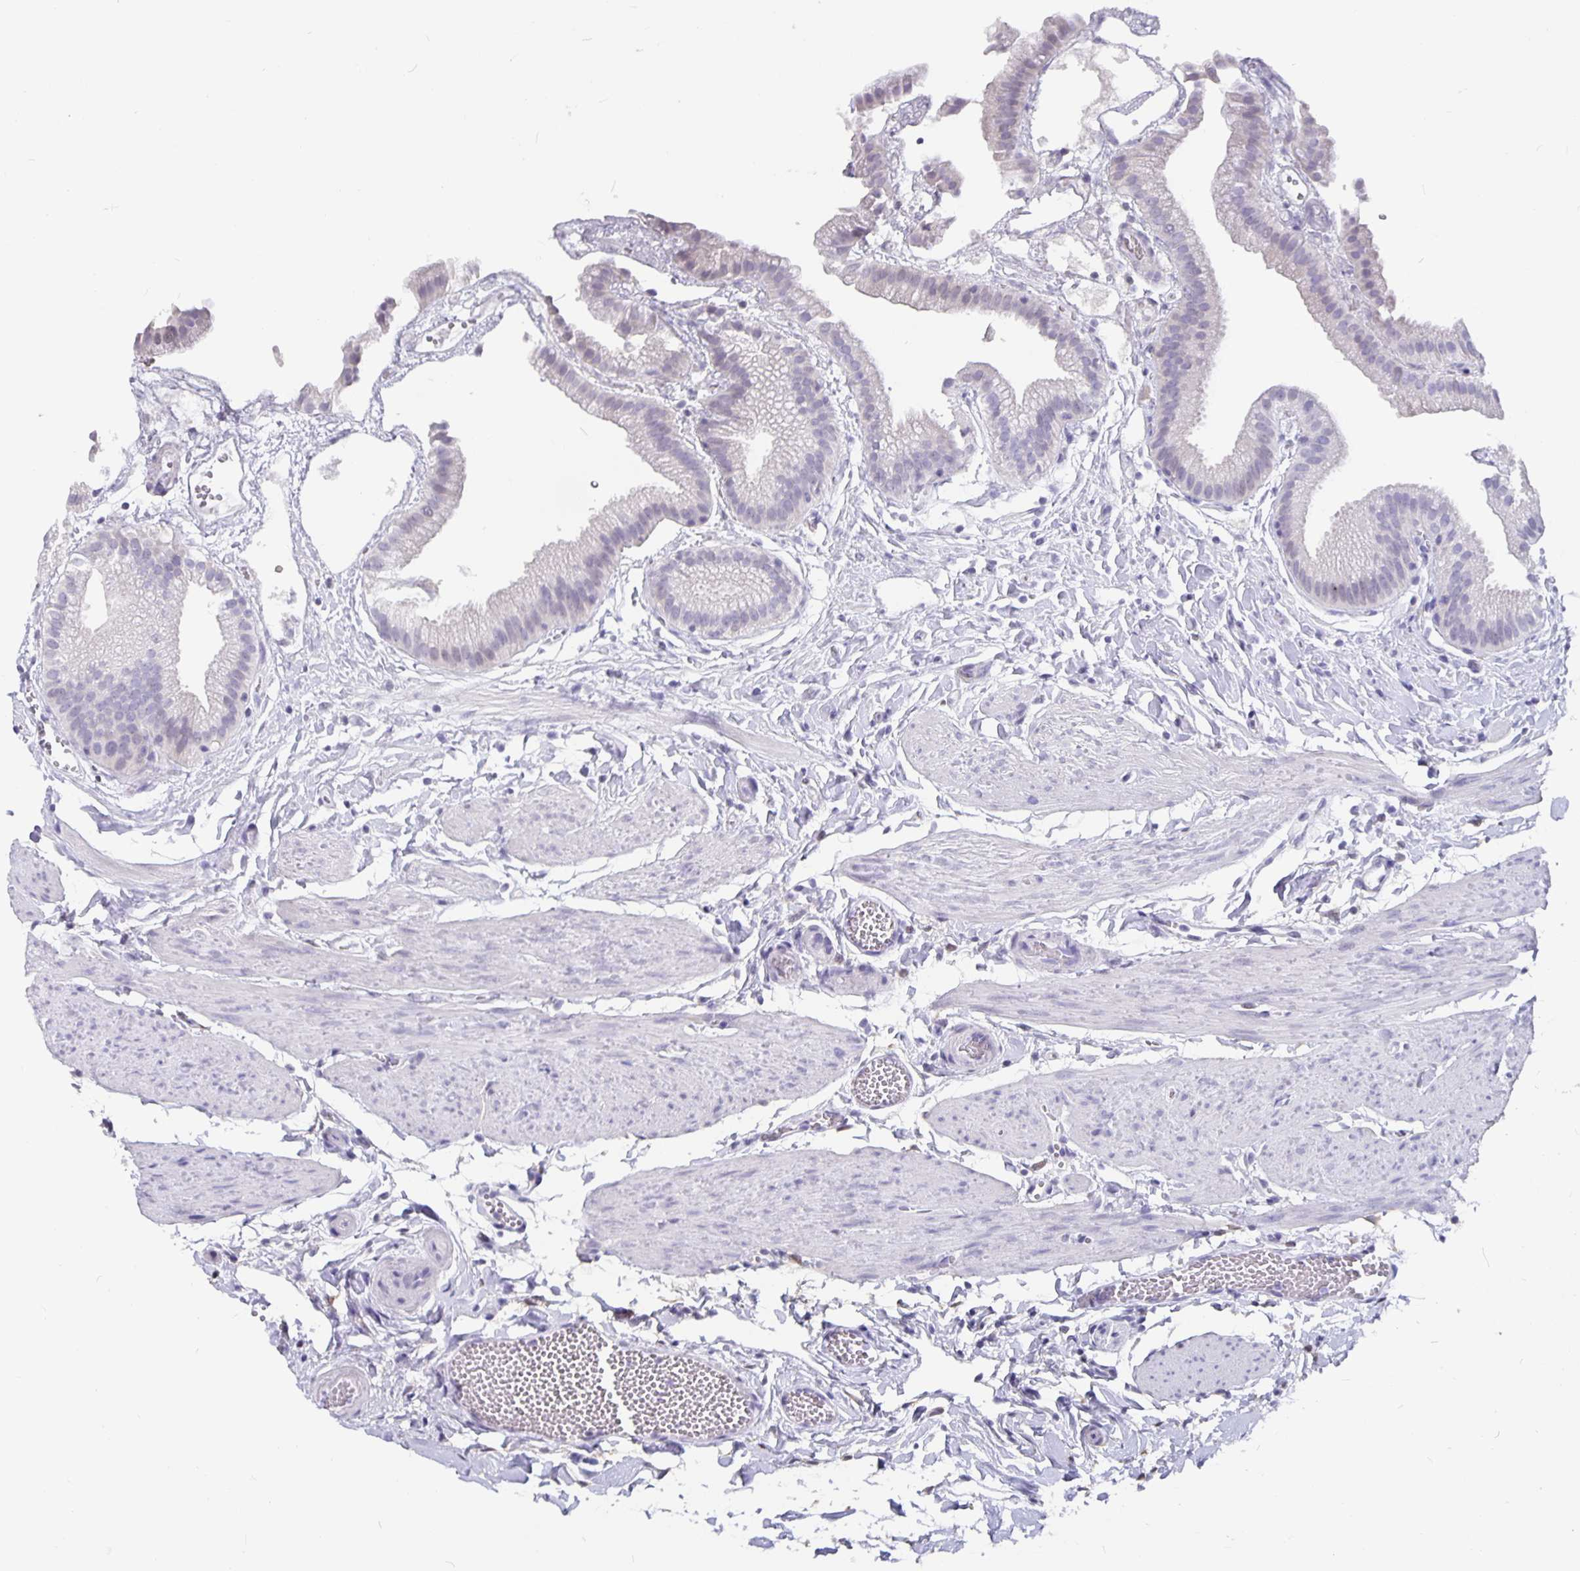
{"staining": {"intensity": "negative", "quantity": "none", "location": "none"}, "tissue": "gallbladder", "cell_type": "Glandular cells", "image_type": "normal", "snomed": [{"axis": "morphology", "description": "Normal tissue, NOS"}, {"axis": "topography", "description": "Gallbladder"}], "caption": "Human gallbladder stained for a protein using immunohistochemistry displays no positivity in glandular cells.", "gene": "OLIG2", "patient": {"sex": "female", "age": 63}}